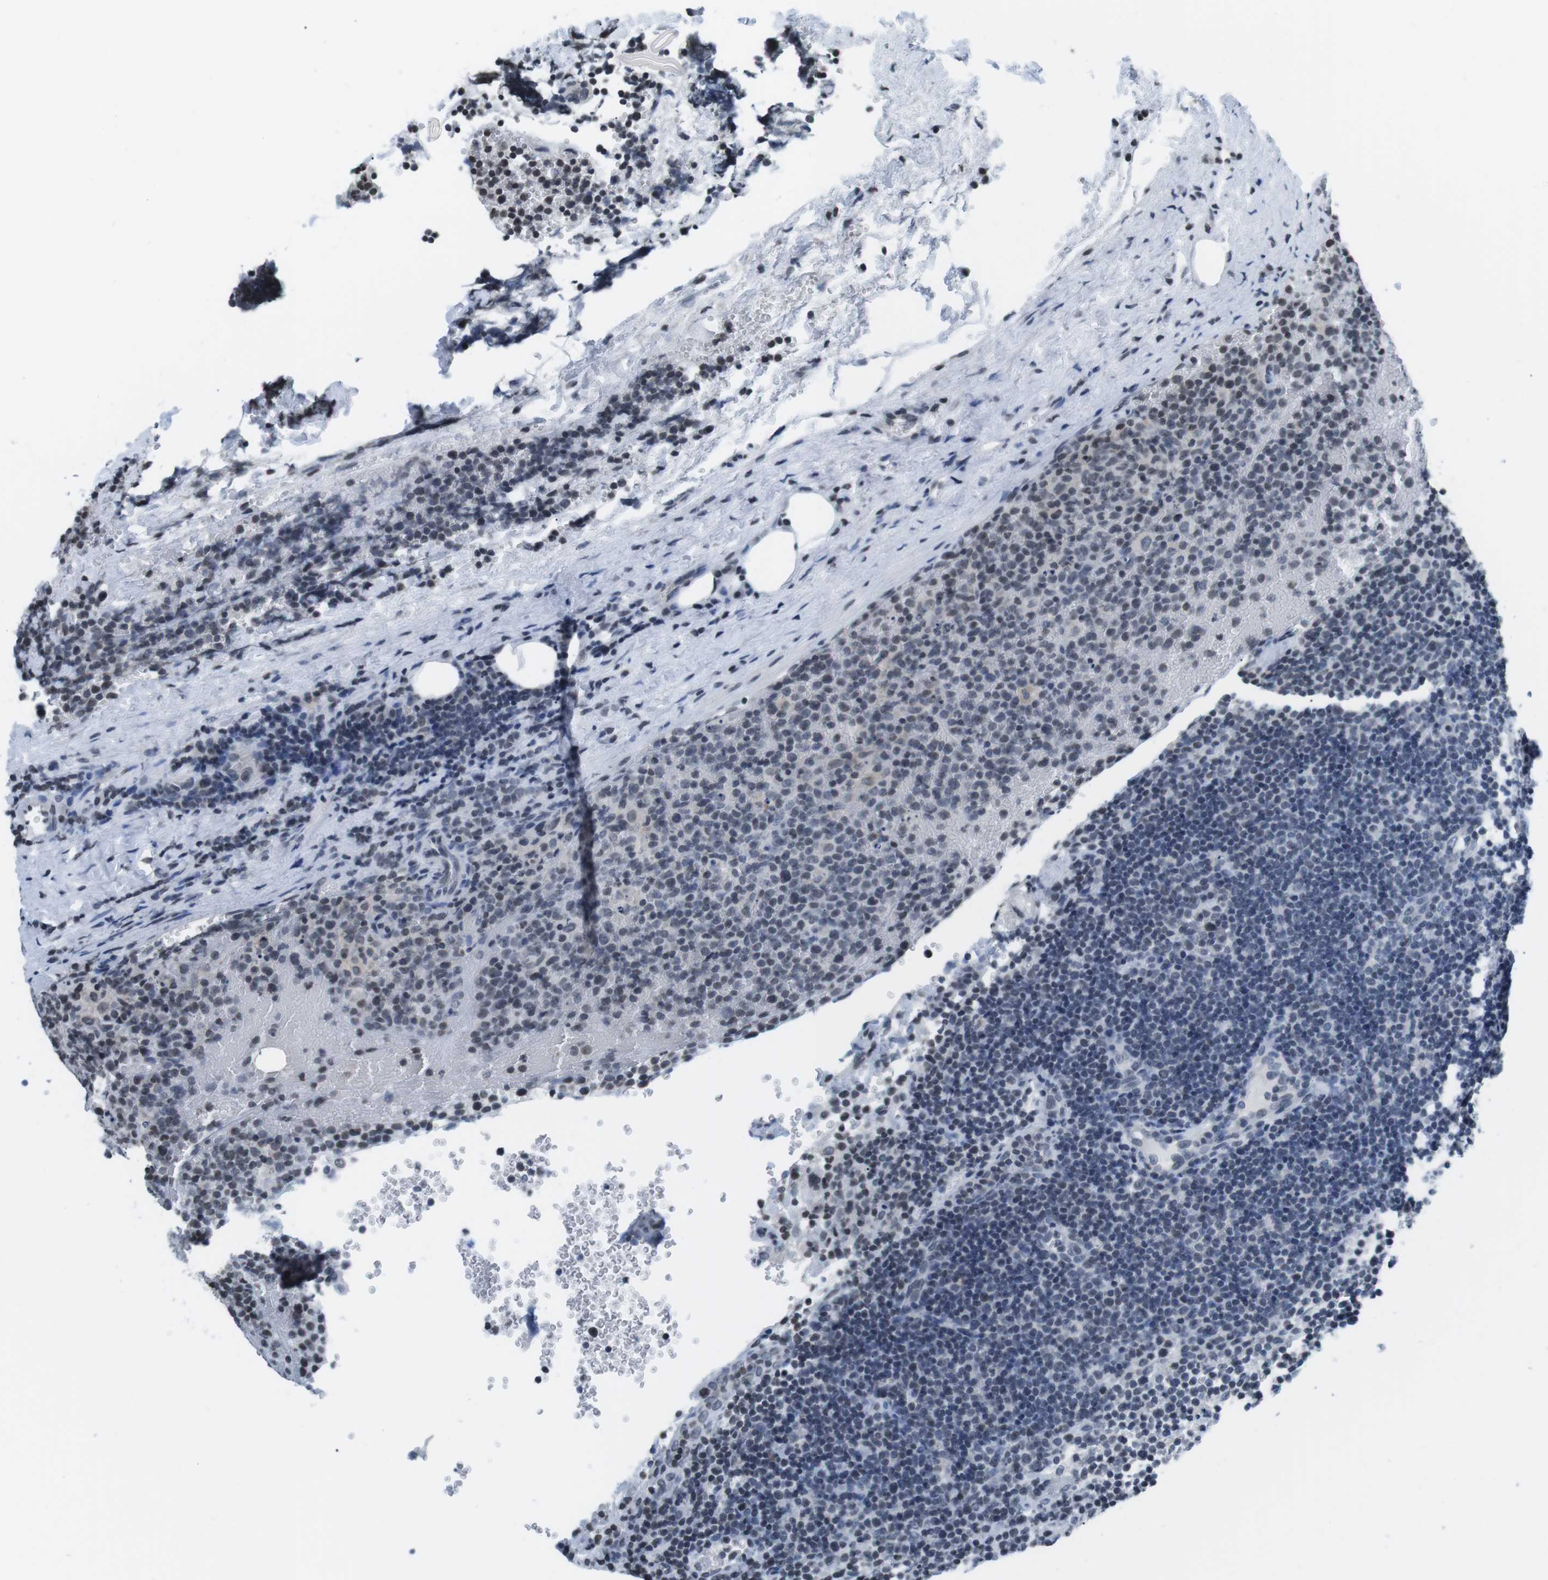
{"staining": {"intensity": "negative", "quantity": "none", "location": "none"}, "tissue": "lymphoma", "cell_type": "Tumor cells", "image_type": "cancer", "snomed": [{"axis": "morphology", "description": "Malignant lymphoma, non-Hodgkin's type, High grade"}, {"axis": "topography", "description": "Lymph node"}], "caption": "Lymphoma was stained to show a protein in brown. There is no significant expression in tumor cells. (Brightfield microscopy of DAB (3,3'-diaminobenzidine) immunohistochemistry (IHC) at high magnification).", "gene": "E2F2", "patient": {"sex": "male", "age": 61}}